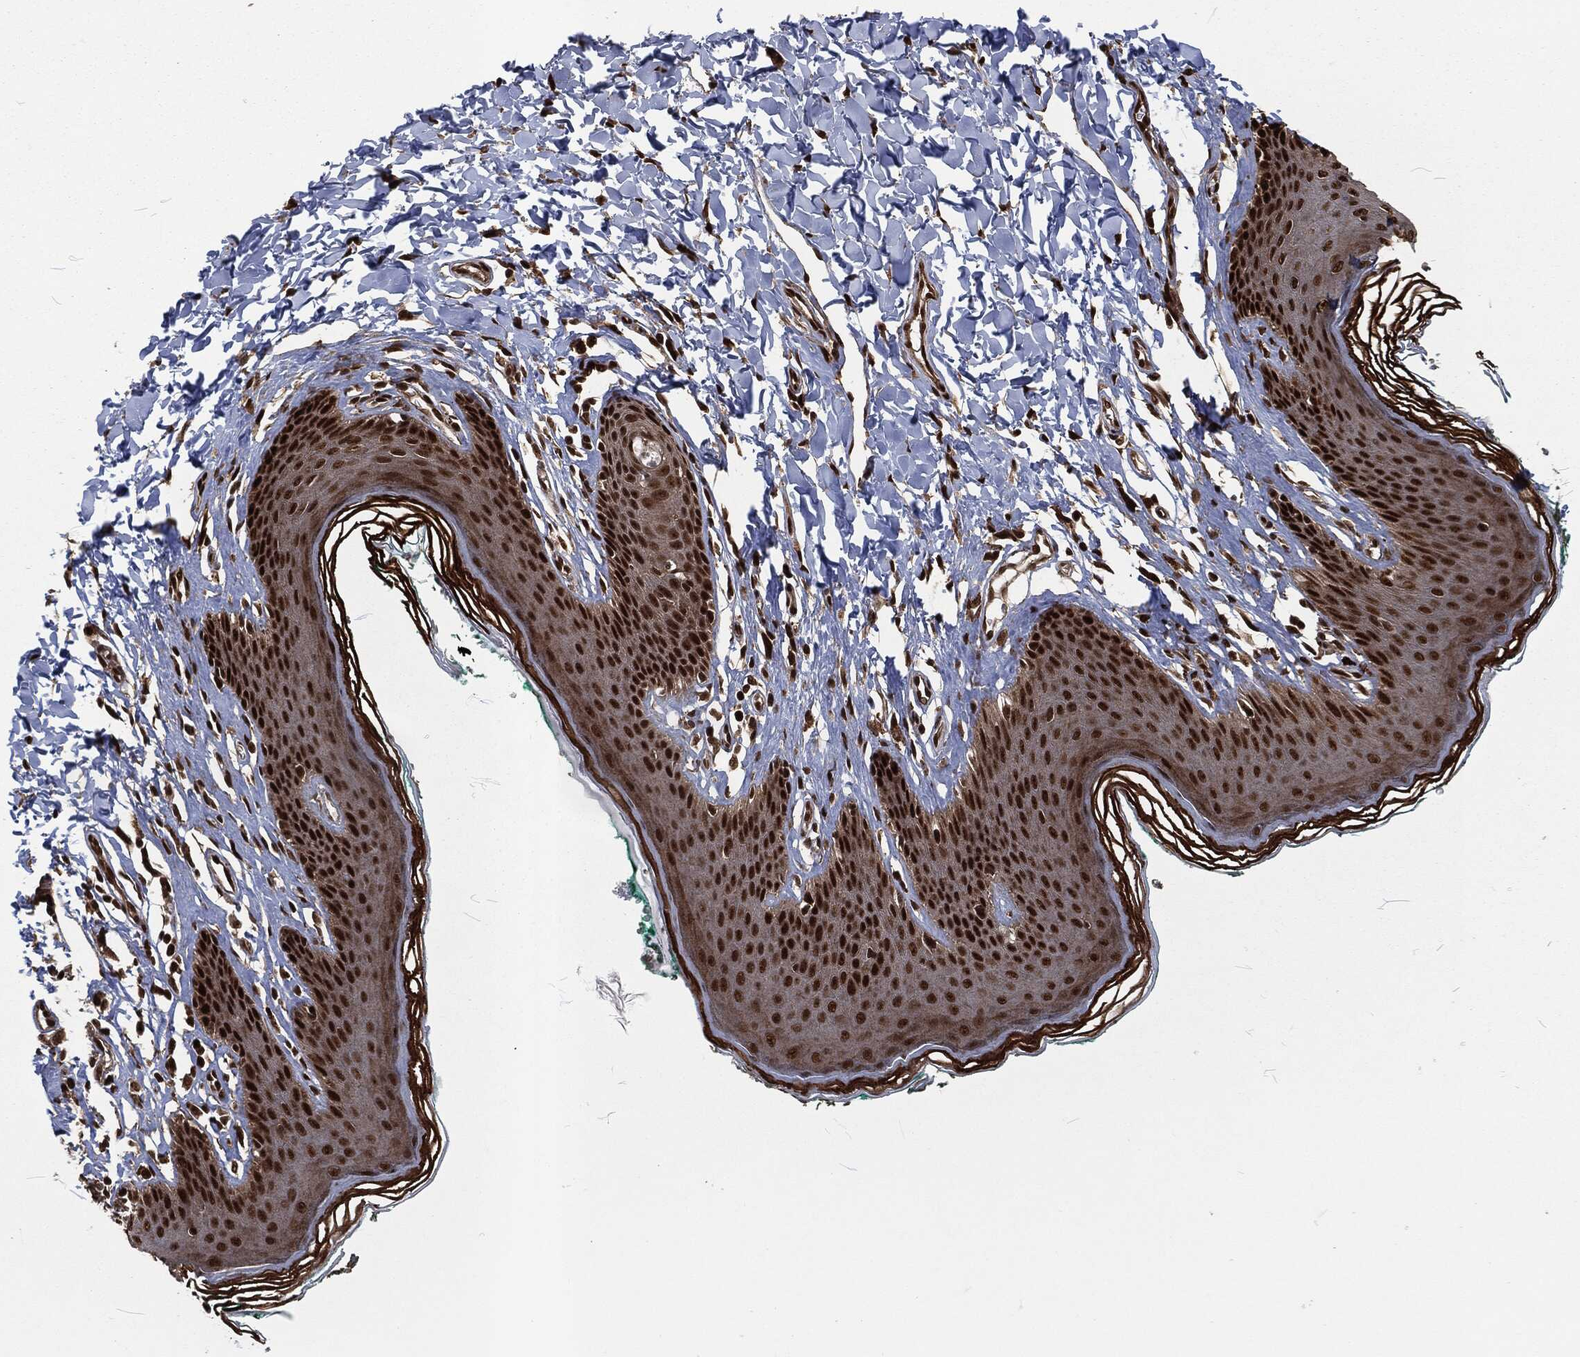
{"staining": {"intensity": "strong", "quantity": ">75%", "location": "nuclear"}, "tissue": "skin", "cell_type": "Epidermal cells", "image_type": "normal", "snomed": [{"axis": "morphology", "description": "Normal tissue, NOS"}, {"axis": "topography", "description": "Vulva"}], "caption": "Immunohistochemistry (IHC) histopathology image of unremarkable skin stained for a protein (brown), which exhibits high levels of strong nuclear staining in about >75% of epidermal cells.", "gene": "NGRN", "patient": {"sex": "female", "age": 66}}